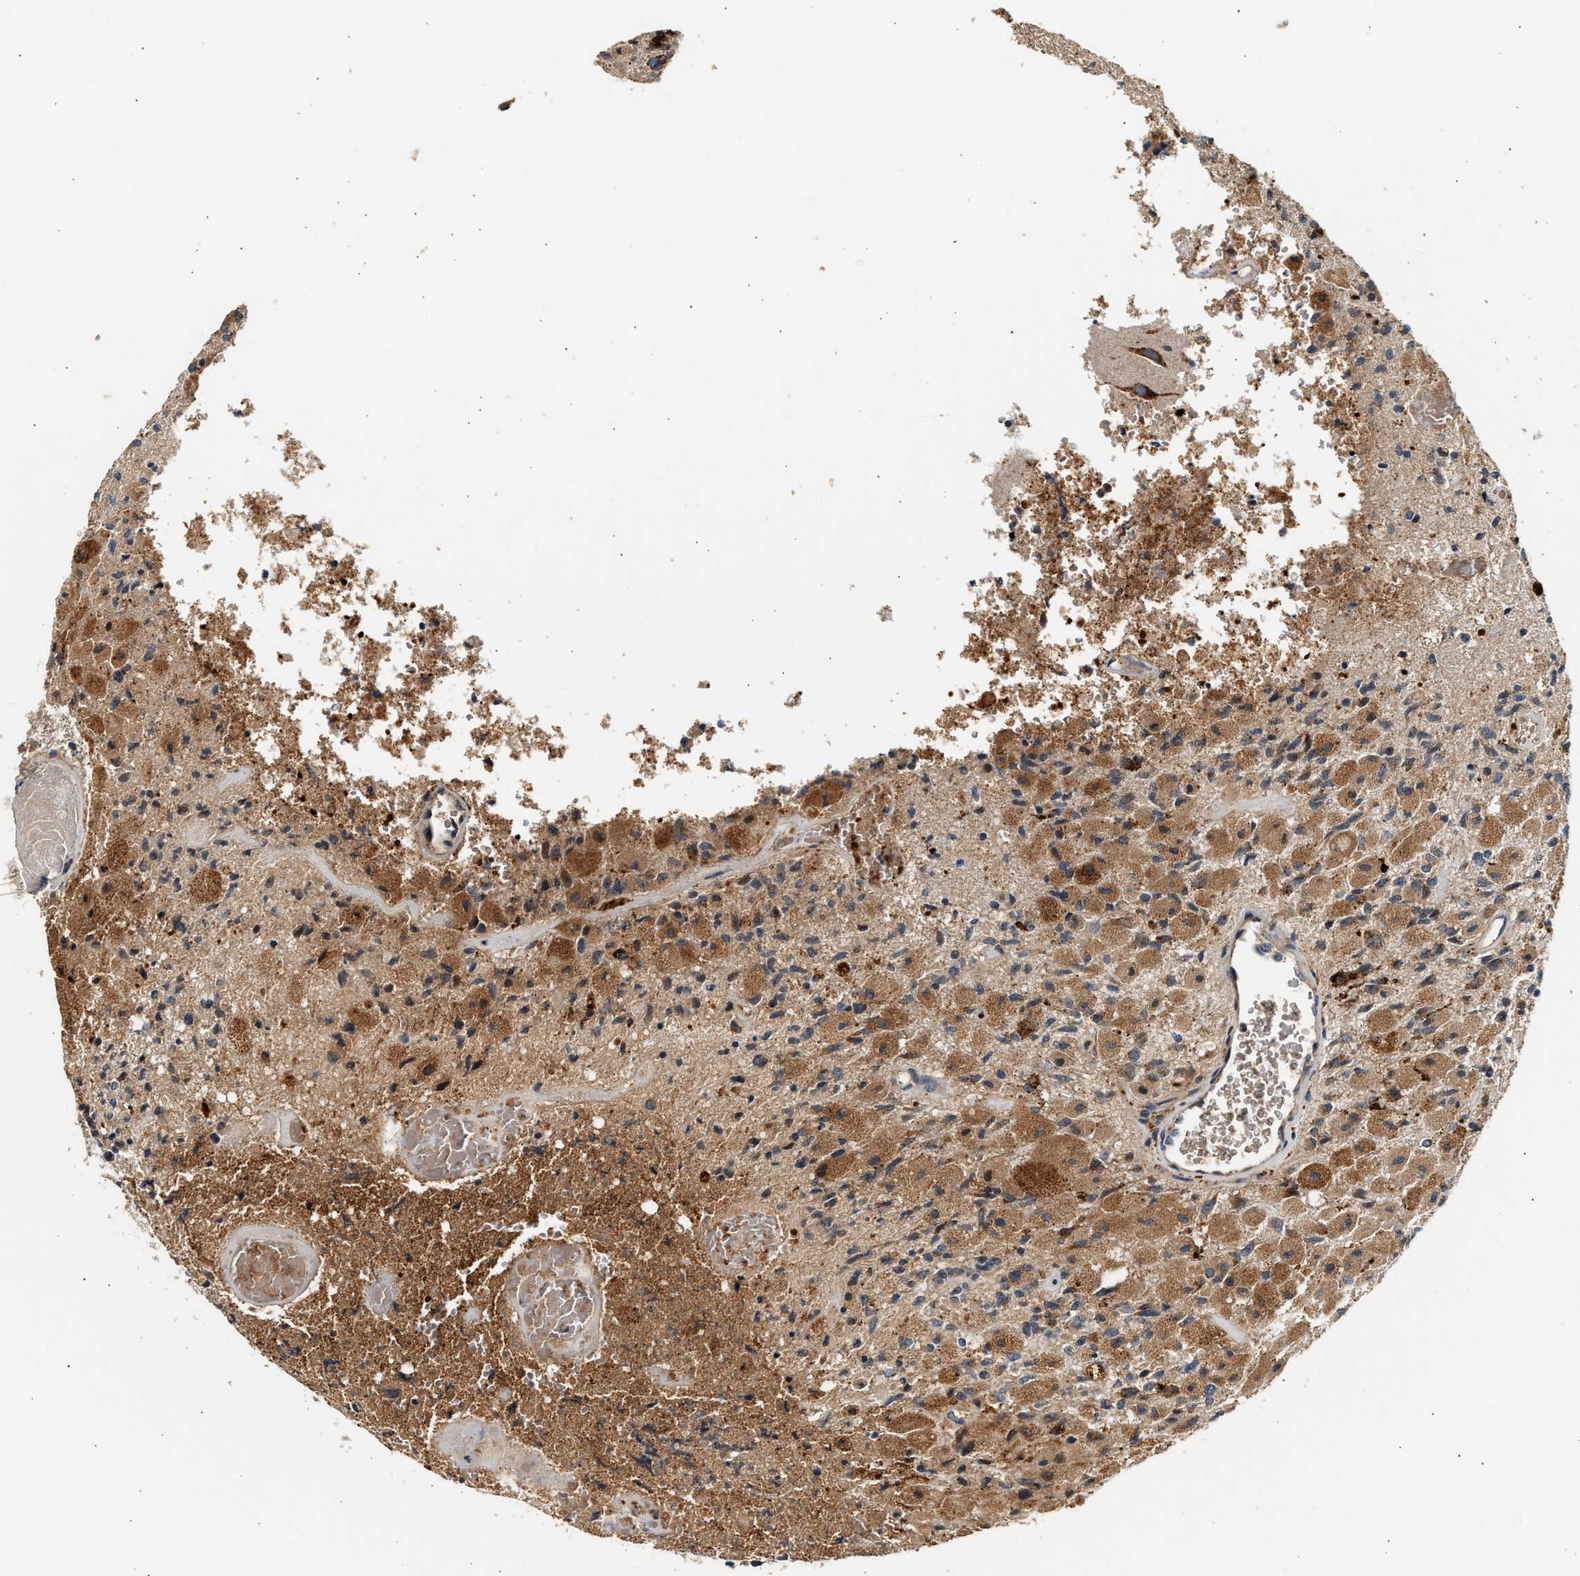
{"staining": {"intensity": "moderate", "quantity": "25%-75%", "location": "cytoplasmic/membranous"}, "tissue": "glioma", "cell_type": "Tumor cells", "image_type": "cancer", "snomed": [{"axis": "morphology", "description": "Normal tissue, NOS"}, {"axis": "morphology", "description": "Glioma, malignant, High grade"}, {"axis": "topography", "description": "Cerebral cortex"}], "caption": "Human malignant glioma (high-grade) stained for a protein (brown) reveals moderate cytoplasmic/membranous positive expression in about 25%-75% of tumor cells.", "gene": "PLD3", "patient": {"sex": "male", "age": 77}}